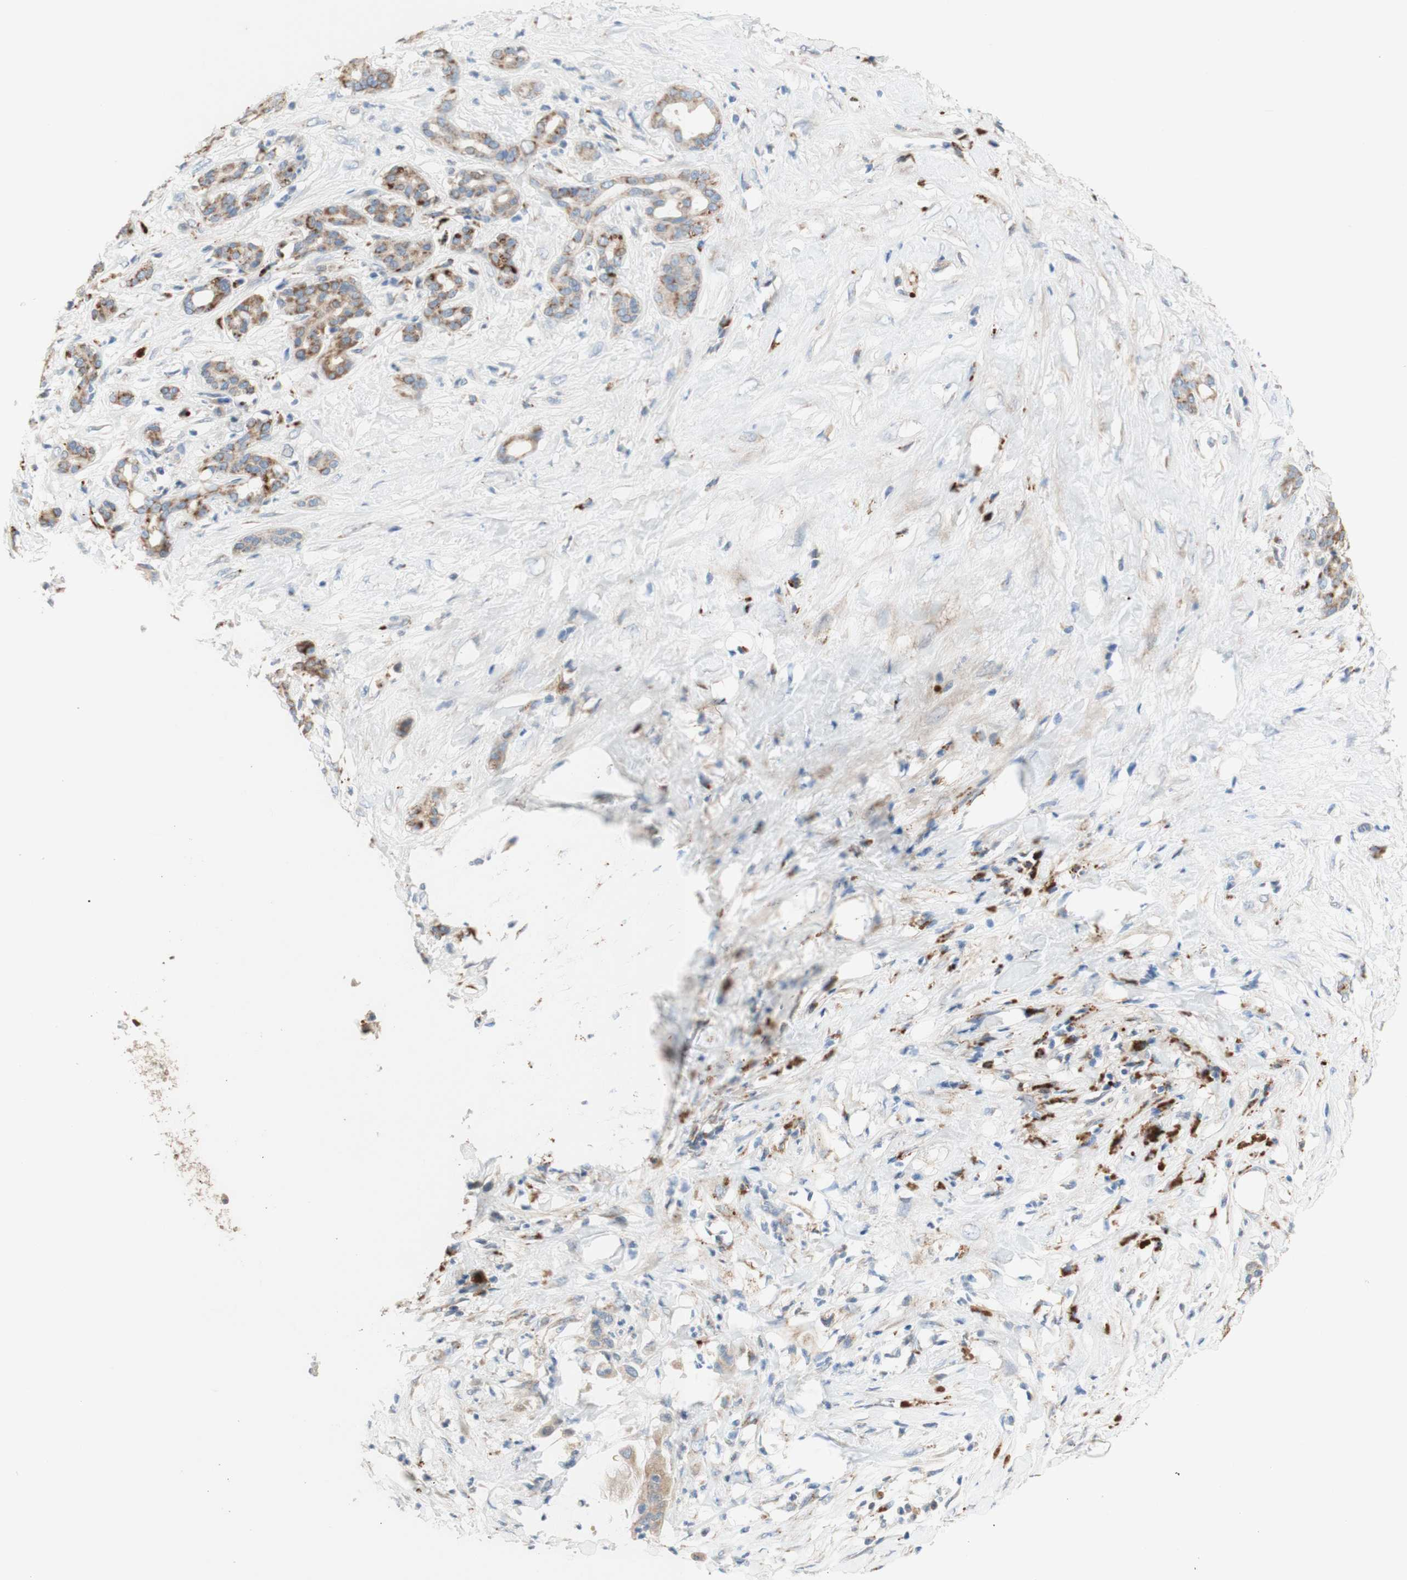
{"staining": {"intensity": "moderate", "quantity": ">75%", "location": "cytoplasmic/membranous"}, "tissue": "pancreatic cancer", "cell_type": "Tumor cells", "image_type": "cancer", "snomed": [{"axis": "morphology", "description": "Adenocarcinoma, NOS"}, {"axis": "topography", "description": "Pancreas"}], "caption": "Human pancreatic cancer stained with a protein marker shows moderate staining in tumor cells.", "gene": "PTPN21", "patient": {"sex": "male", "age": 41}}